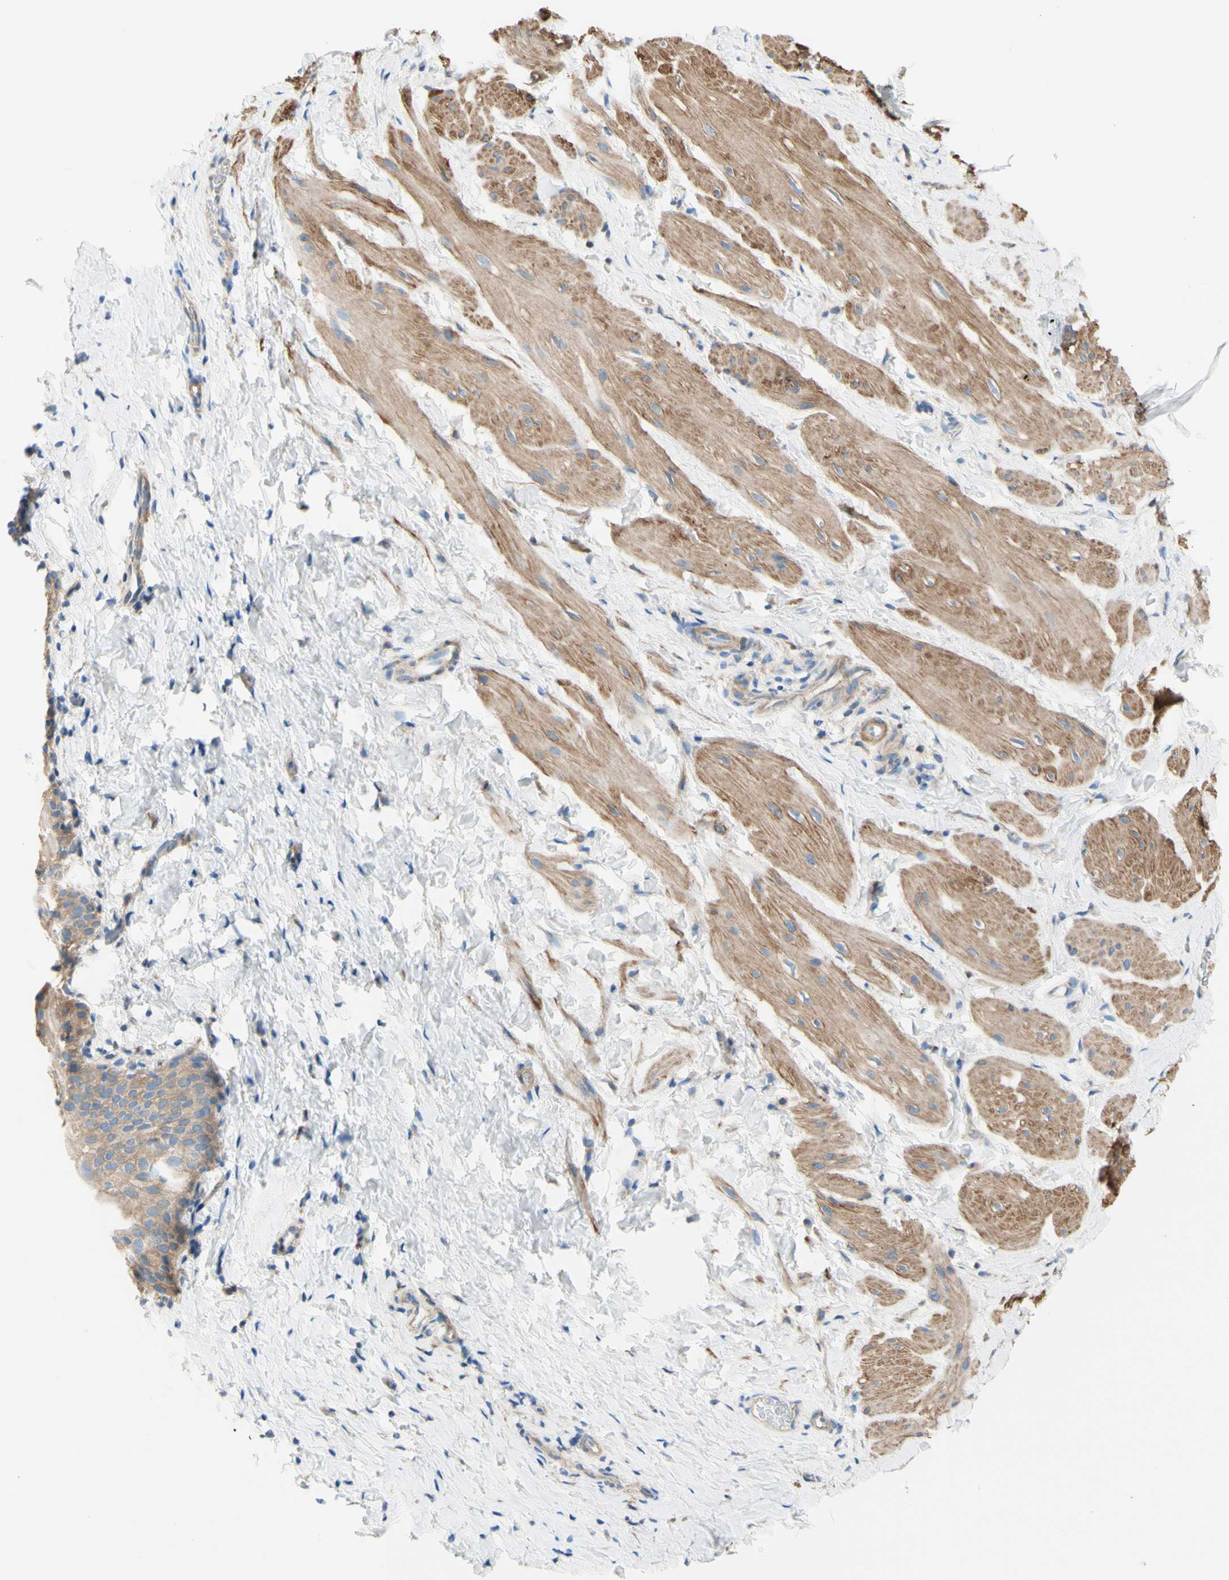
{"staining": {"intensity": "moderate", "quantity": ">75%", "location": "cytoplasmic/membranous"}, "tissue": "smooth muscle", "cell_type": "Smooth muscle cells", "image_type": "normal", "snomed": [{"axis": "morphology", "description": "Normal tissue, NOS"}, {"axis": "topography", "description": "Smooth muscle"}], "caption": "Immunohistochemical staining of unremarkable smooth muscle exhibits >75% levels of moderate cytoplasmic/membranous protein expression in about >75% of smooth muscle cells.", "gene": "RETREG2", "patient": {"sex": "male", "age": 16}}